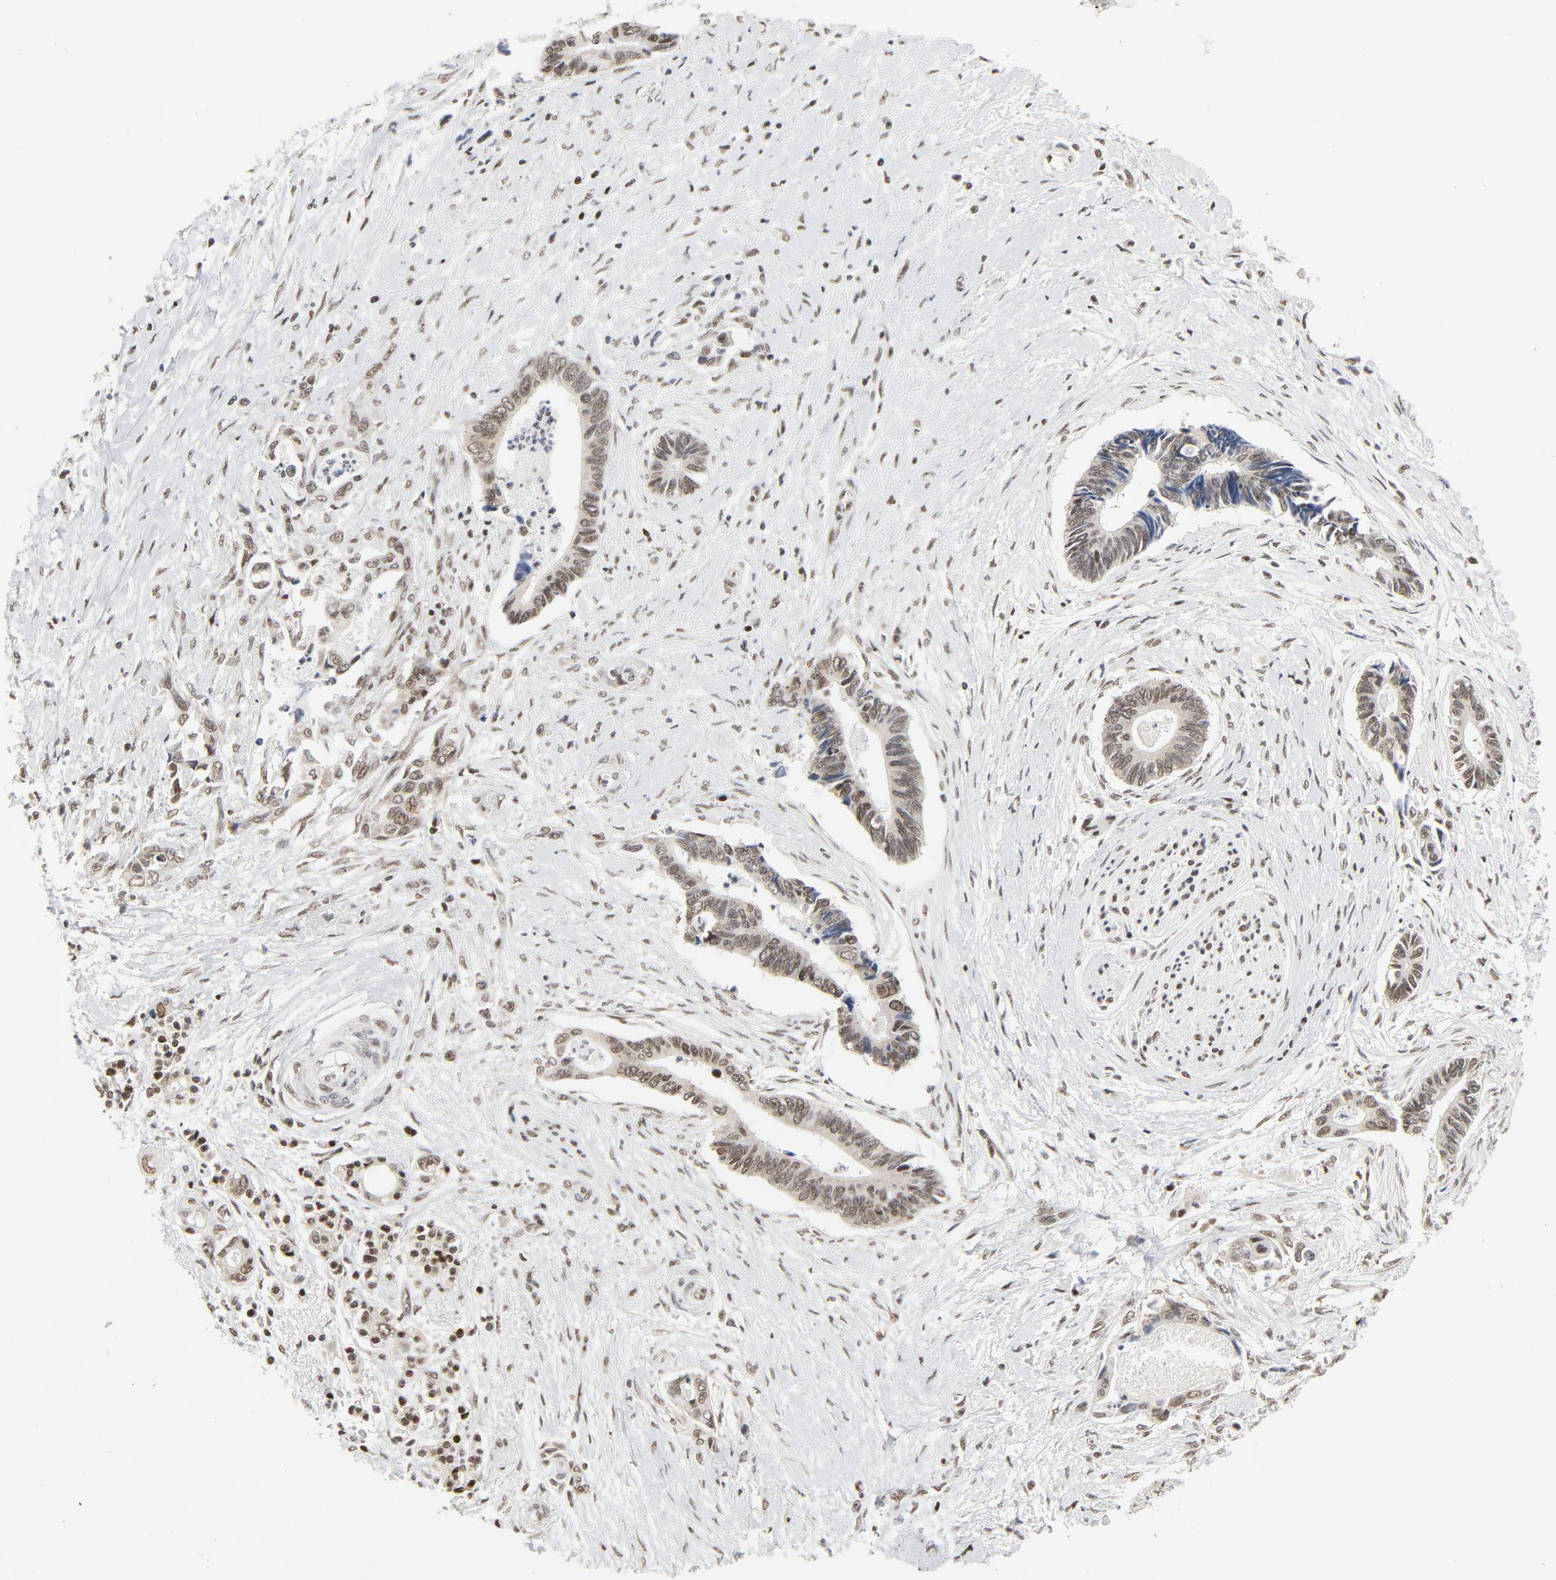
{"staining": {"intensity": "weak", "quantity": "25%-75%", "location": "nuclear"}, "tissue": "pancreatic cancer", "cell_type": "Tumor cells", "image_type": "cancer", "snomed": [{"axis": "morphology", "description": "Adenocarcinoma, NOS"}, {"axis": "topography", "description": "Pancreas"}], "caption": "Immunohistochemical staining of human pancreatic adenocarcinoma shows weak nuclear protein staining in about 25%-75% of tumor cells. (Brightfield microscopy of DAB IHC at high magnification).", "gene": "ERCC1", "patient": {"sex": "female", "age": 70}}